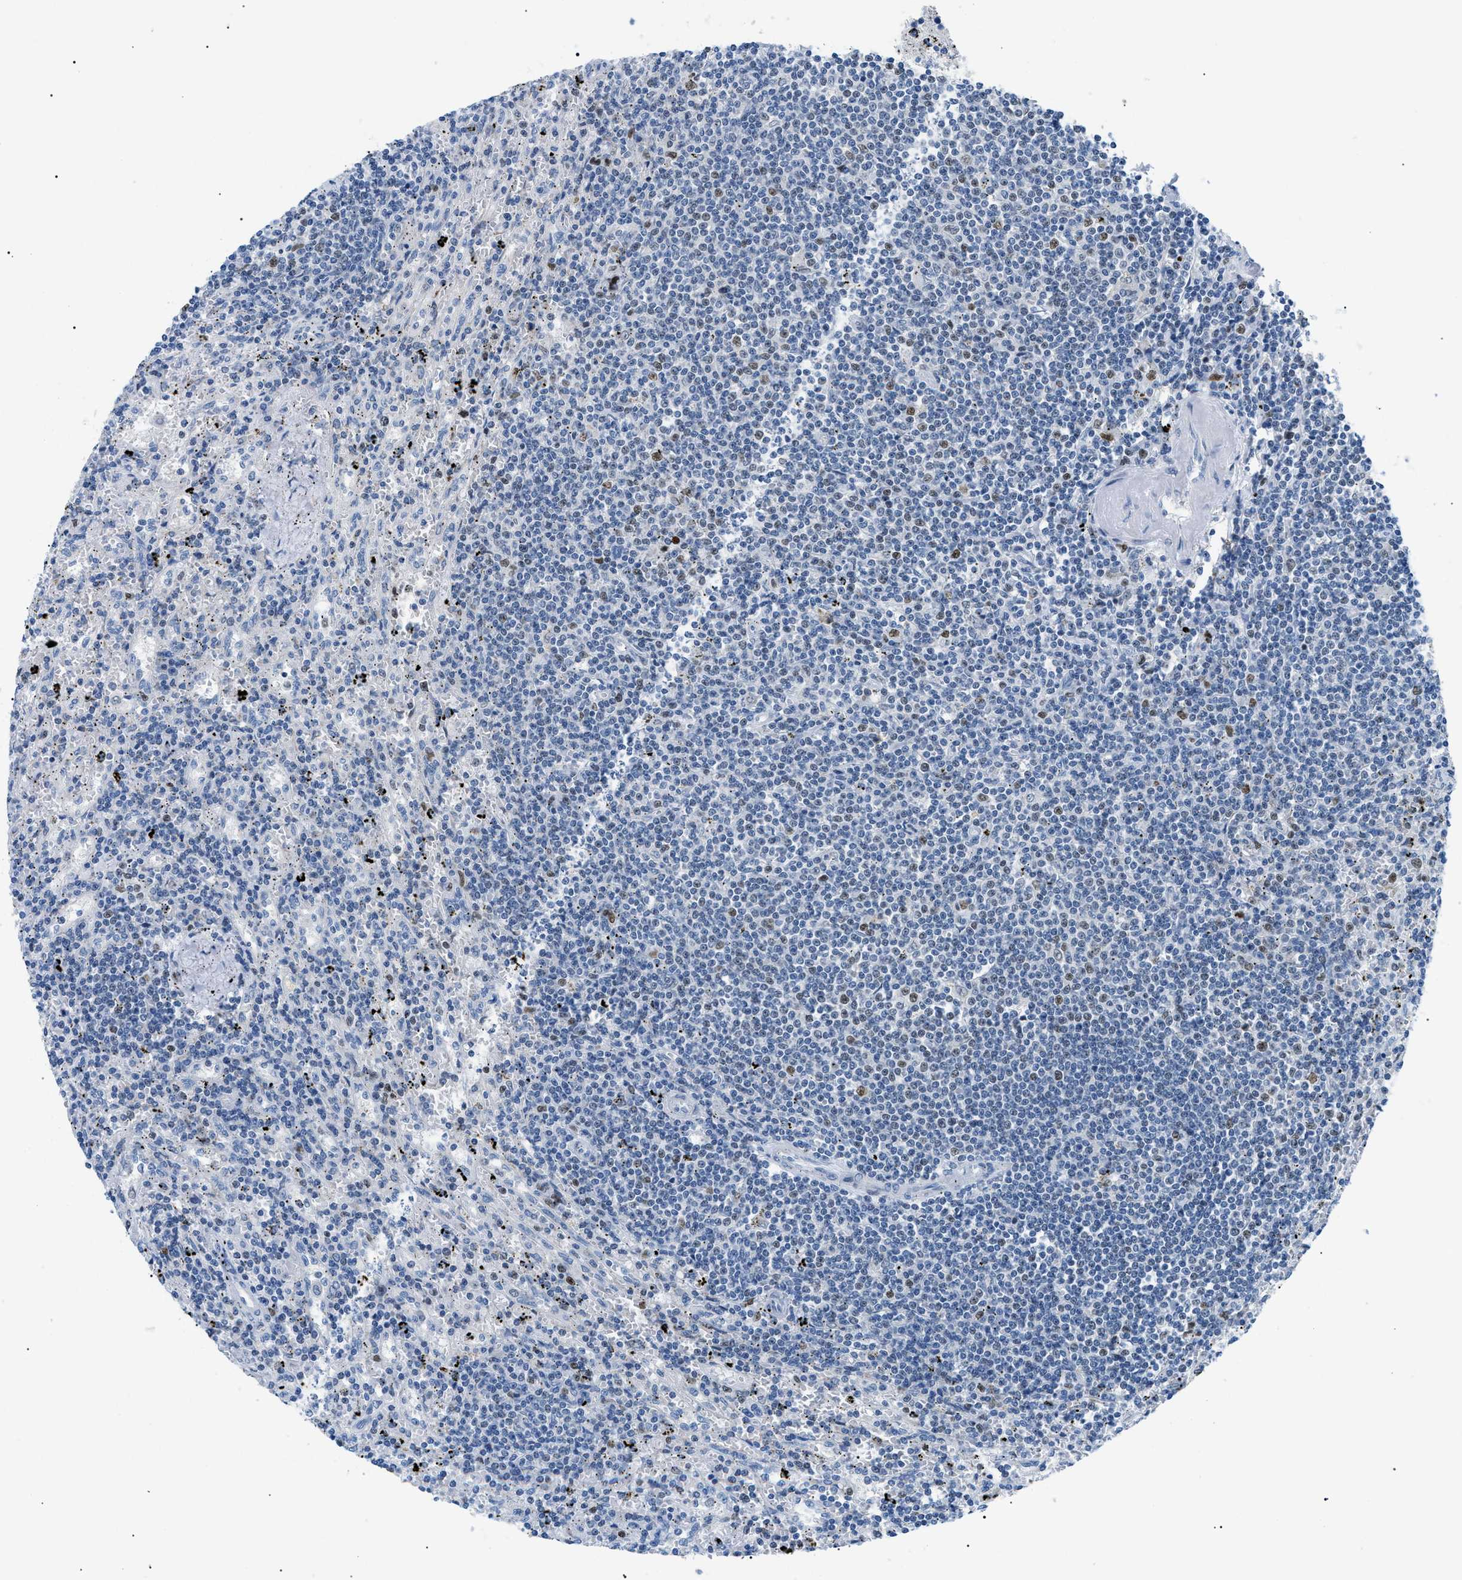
{"staining": {"intensity": "moderate", "quantity": "<25%", "location": "nuclear"}, "tissue": "lymphoma", "cell_type": "Tumor cells", "image_type": "cancer", "snomed": [{"axis": "morphology", "description": "Malignant lymphoma, non-Hodgkin's type, Low grade"}, {"axis": "topography", "description": "Spleen"}], "caption": "Malignant lymphoma, non-Hodgkin's type (low-grade) was stained to show a protein in brown. There is low levels of moderate nuclear staining in about <25% of tumor cells. (Stains: DAB in brown, nuclei in blue, Microscopy: brightfield microscopy at high magnification).", "gene": "SMARCC1", "patient": {"sex": "male", "age": 76}}